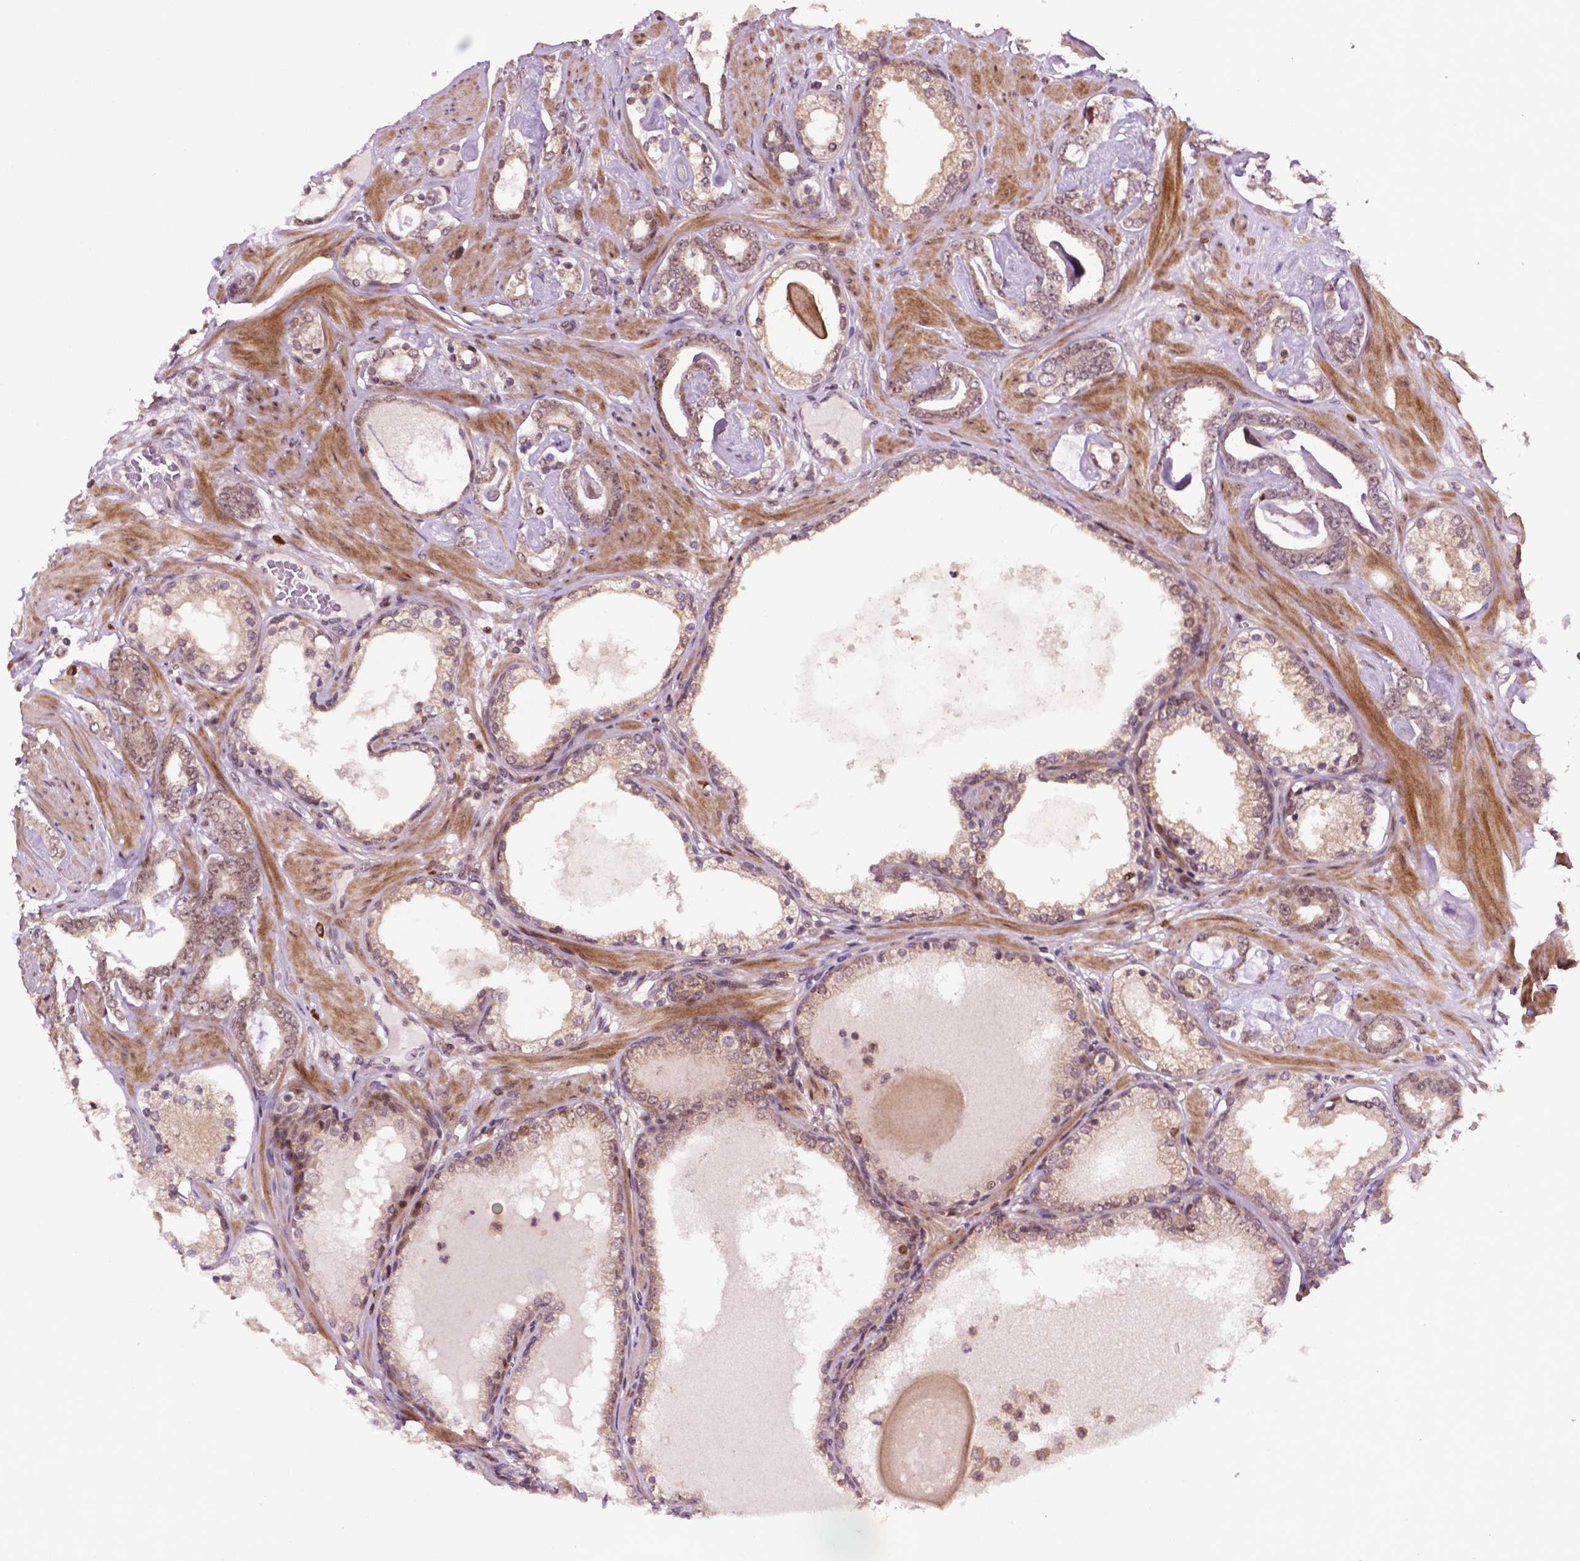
{"staining": {"intensity": "weak", "quantity": "25%-75%", "location": "cytoplasmic/membranous,nuclear"}, "tissue": "prostate cancer", "cell_type": "Tumor cells", "image_type": "cancer", "snomed": [{"axis": "morphology", "description": "Adenocarcinoma, High grade"}, {"axis": "topography", "description": "Prostate"}], "caption": "Protein staining exhibits weak cytoplasmic/membranous and nuclear staining in about 25%-75% of tumor cells in adenocarcinoma (high-grade) (prostate).", "gene": "TMX2", "patient": {"sex": "male", "age": 63}}